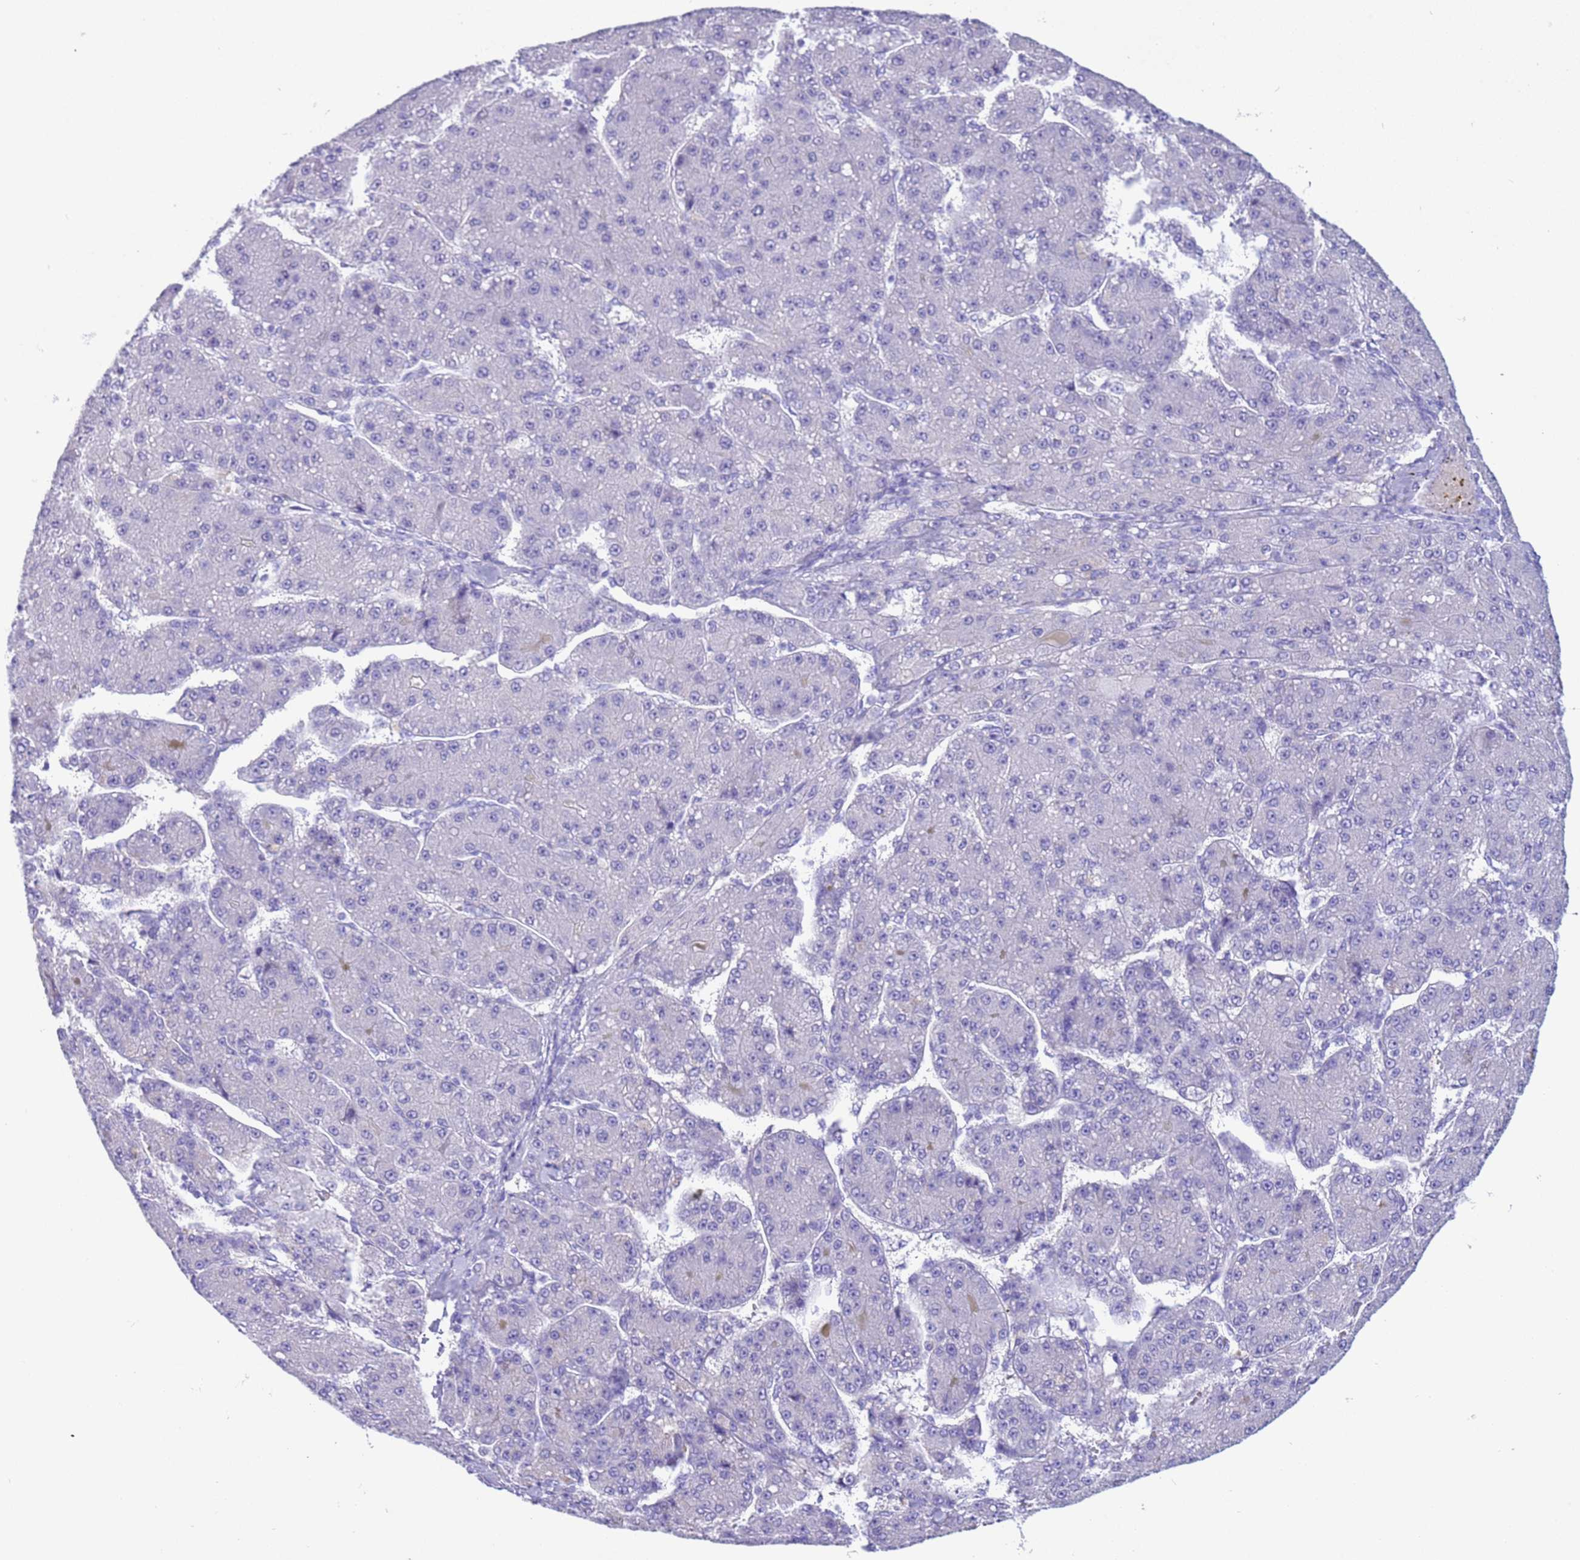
{"staining": {"intensity": "negative", "quantity": "none", "location": "none"}, "tissue": "liver cancer", "cell_type": "Tumor cells", "image_type": "cancer", "snomed": [{"axis": "morphology", "description": "Carcinoma, Hepatocellular, NOS"}, {"axis": "topography", "description": "Liver"}], "caption": "Liver cancer was stained to show a protein in brown. There is no significant positivity in tumor cells.", "gene": "CPB1", "patient": {"sex": "male", "age": 67}}